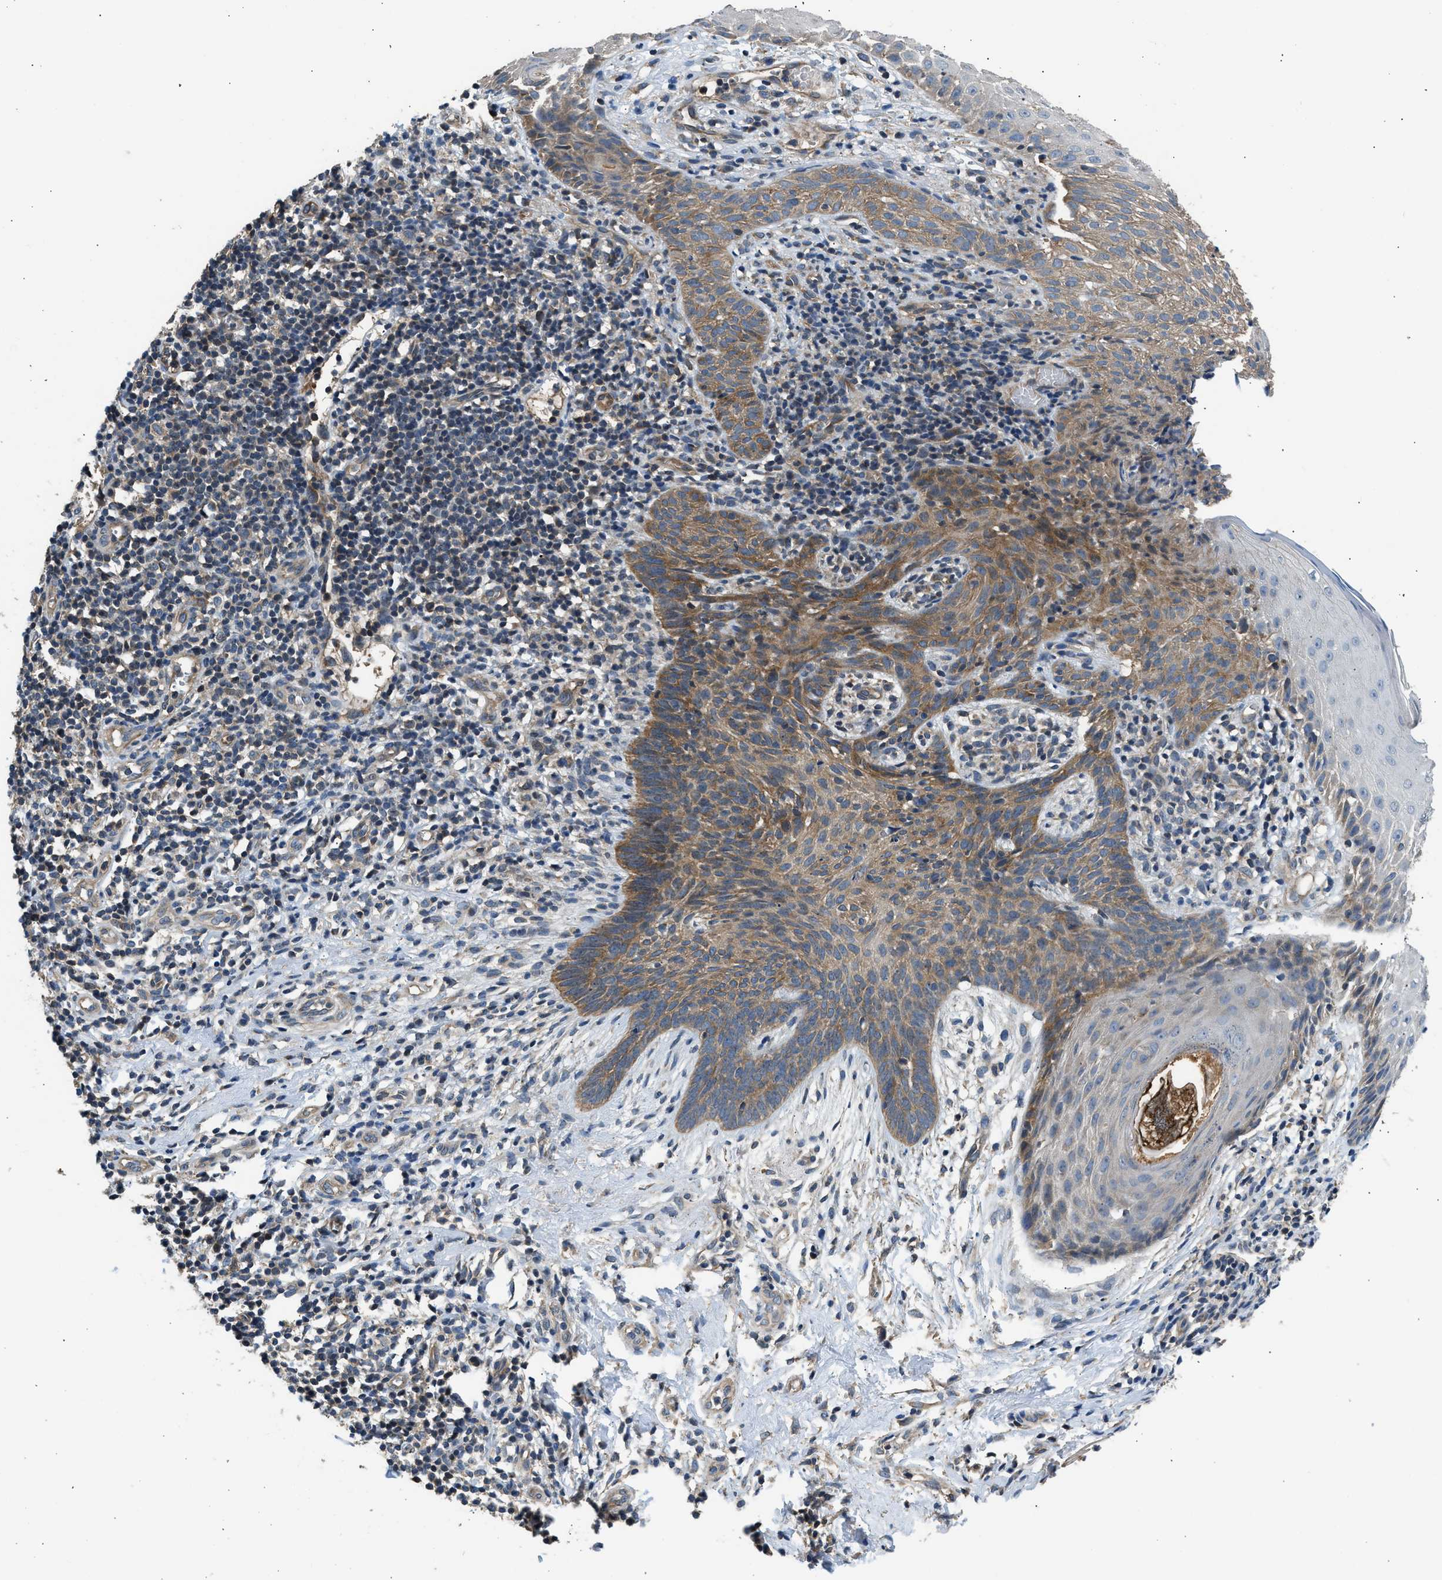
{"staining": {"intensity": "moderate", "quantity": ">75%", "location": "cytoplasmic/membranous"}, "tissue": "skin cancer", "cell_type": "Tumor cells", "image_type": "cancer", "snomed": [{"axis": "morphology", "description": "Basal cell carcinoma"}, {"axis": "topography", "description": "Skin"}], "caption": "Moderate cytoplasmic/membranous staining for a protein is appreciated in about >75% of tumor cells of skin basal cell carcinoma using IHC.", "gene": "IL3RA", "patient": {"sex": "male", "age": 60}}